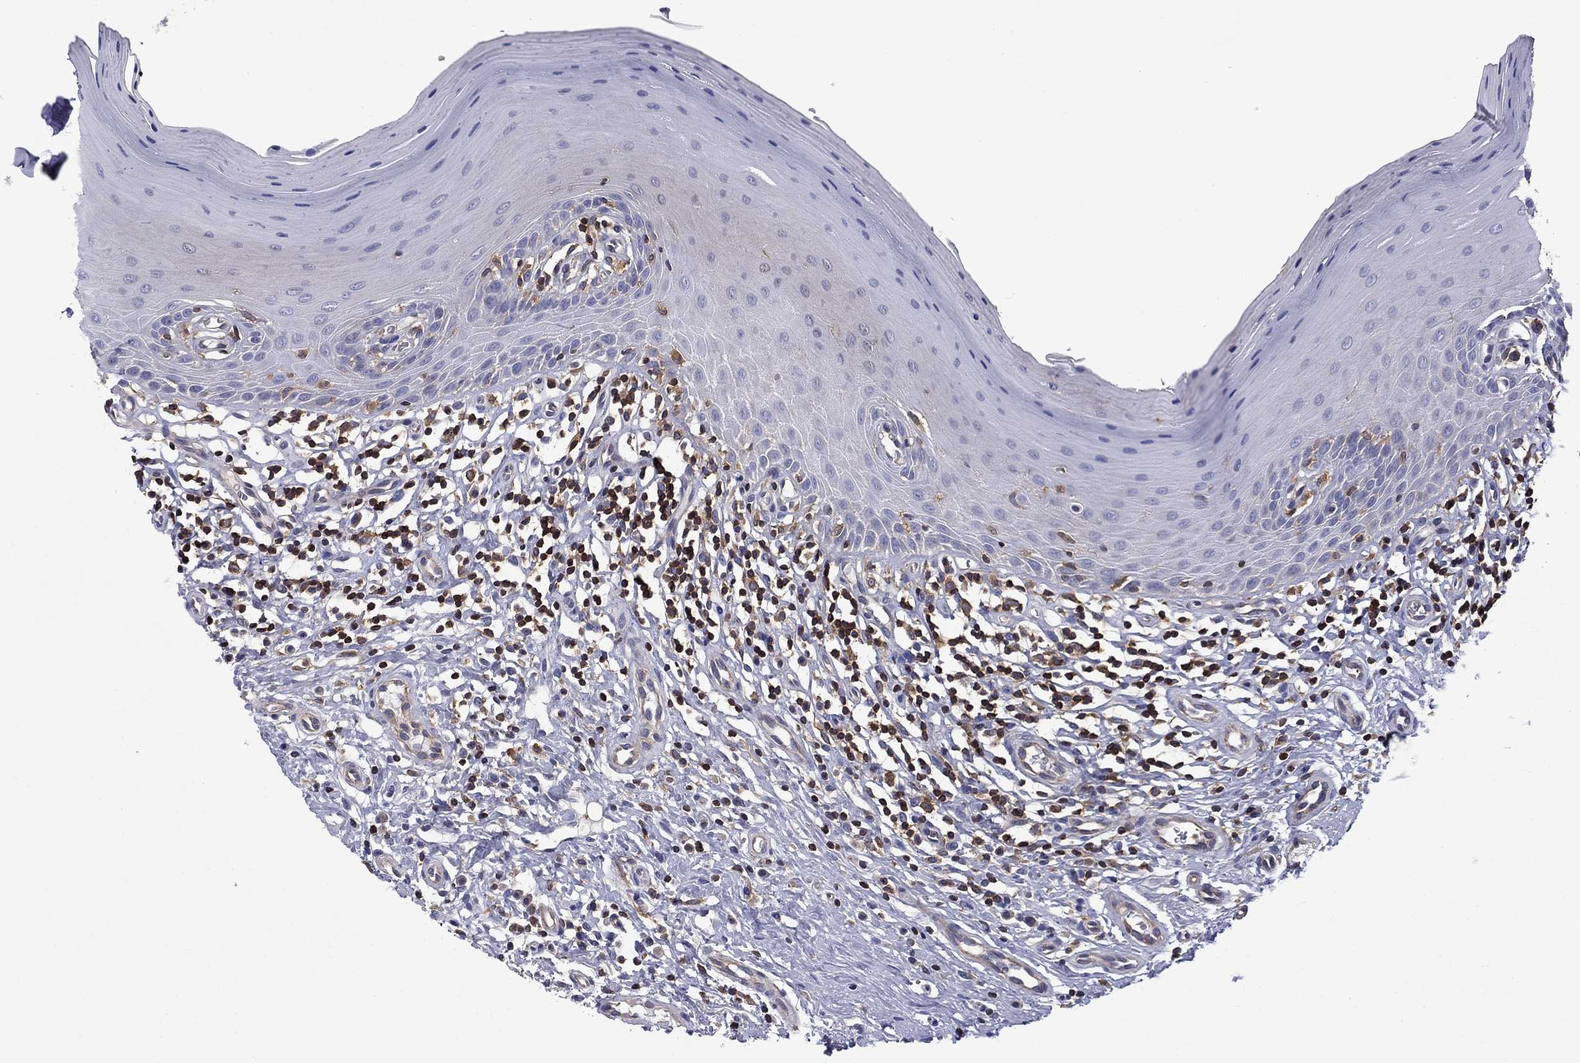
{"staining": {"intensity": "negative", "quantity": "none", "location": "none"}, "tissue": "oral mucosa", "cell_type": "Squamous epithelial cells", "image_type": "normal", "snomed": [{"axis": "morphology", "description": "Normal tissue, NOS"}, {"axis": "topography", "description": "Oral tissue"}, {"axis": "topography", "description": "Tounge, NOS"}], "caption": "Human oral mucosa stained for a protein using IHC exhibits no positivity in squamous epithelial cells.", "gene": "ARHGAP45", "patient": {"sex": "female", "age": 58}}